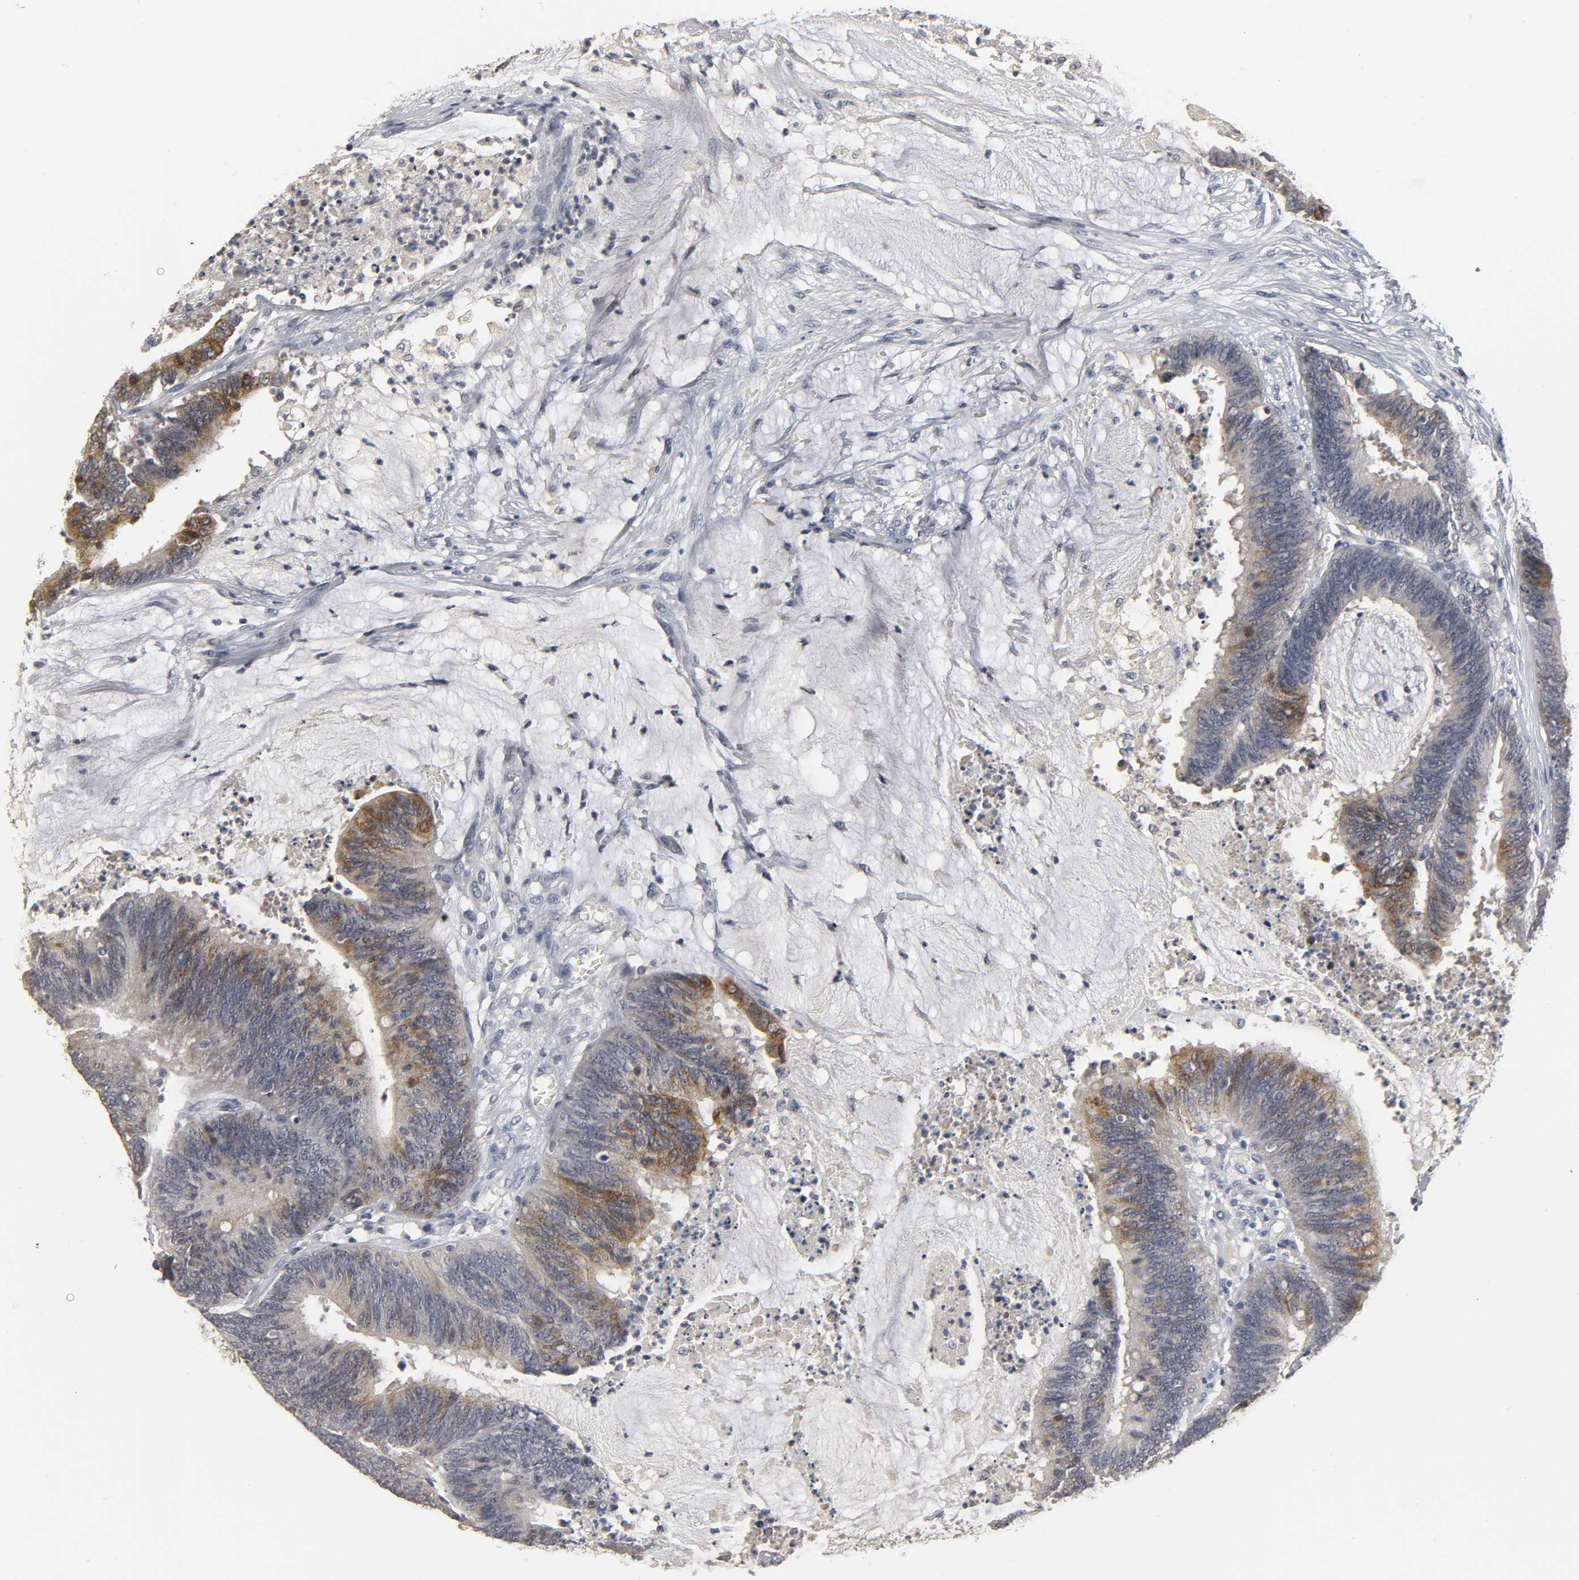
{"staining": {"intensity": "moderate", "quantity": "25%-75%", "location": "cytoplasmic/membranous"}, "tissue": "colorectal cancer", "cell_type": "Tumor cells", "image_type": "cancer", "snomed": [{"axis": "morphology", "description": "Adenocarcinoma, NOS"}, {"axis": "topography", "description": "Rectum"}], "caption": "This image reveals immunohistochemistry staining of human colorectal cancer (adenocarcinoma), with medium moderate cytoplasmic/membranous expression in approximately 25%-75% of tumor cells.", "gene": "TCAP", "patient": {"sex": "female", "age": 66}}